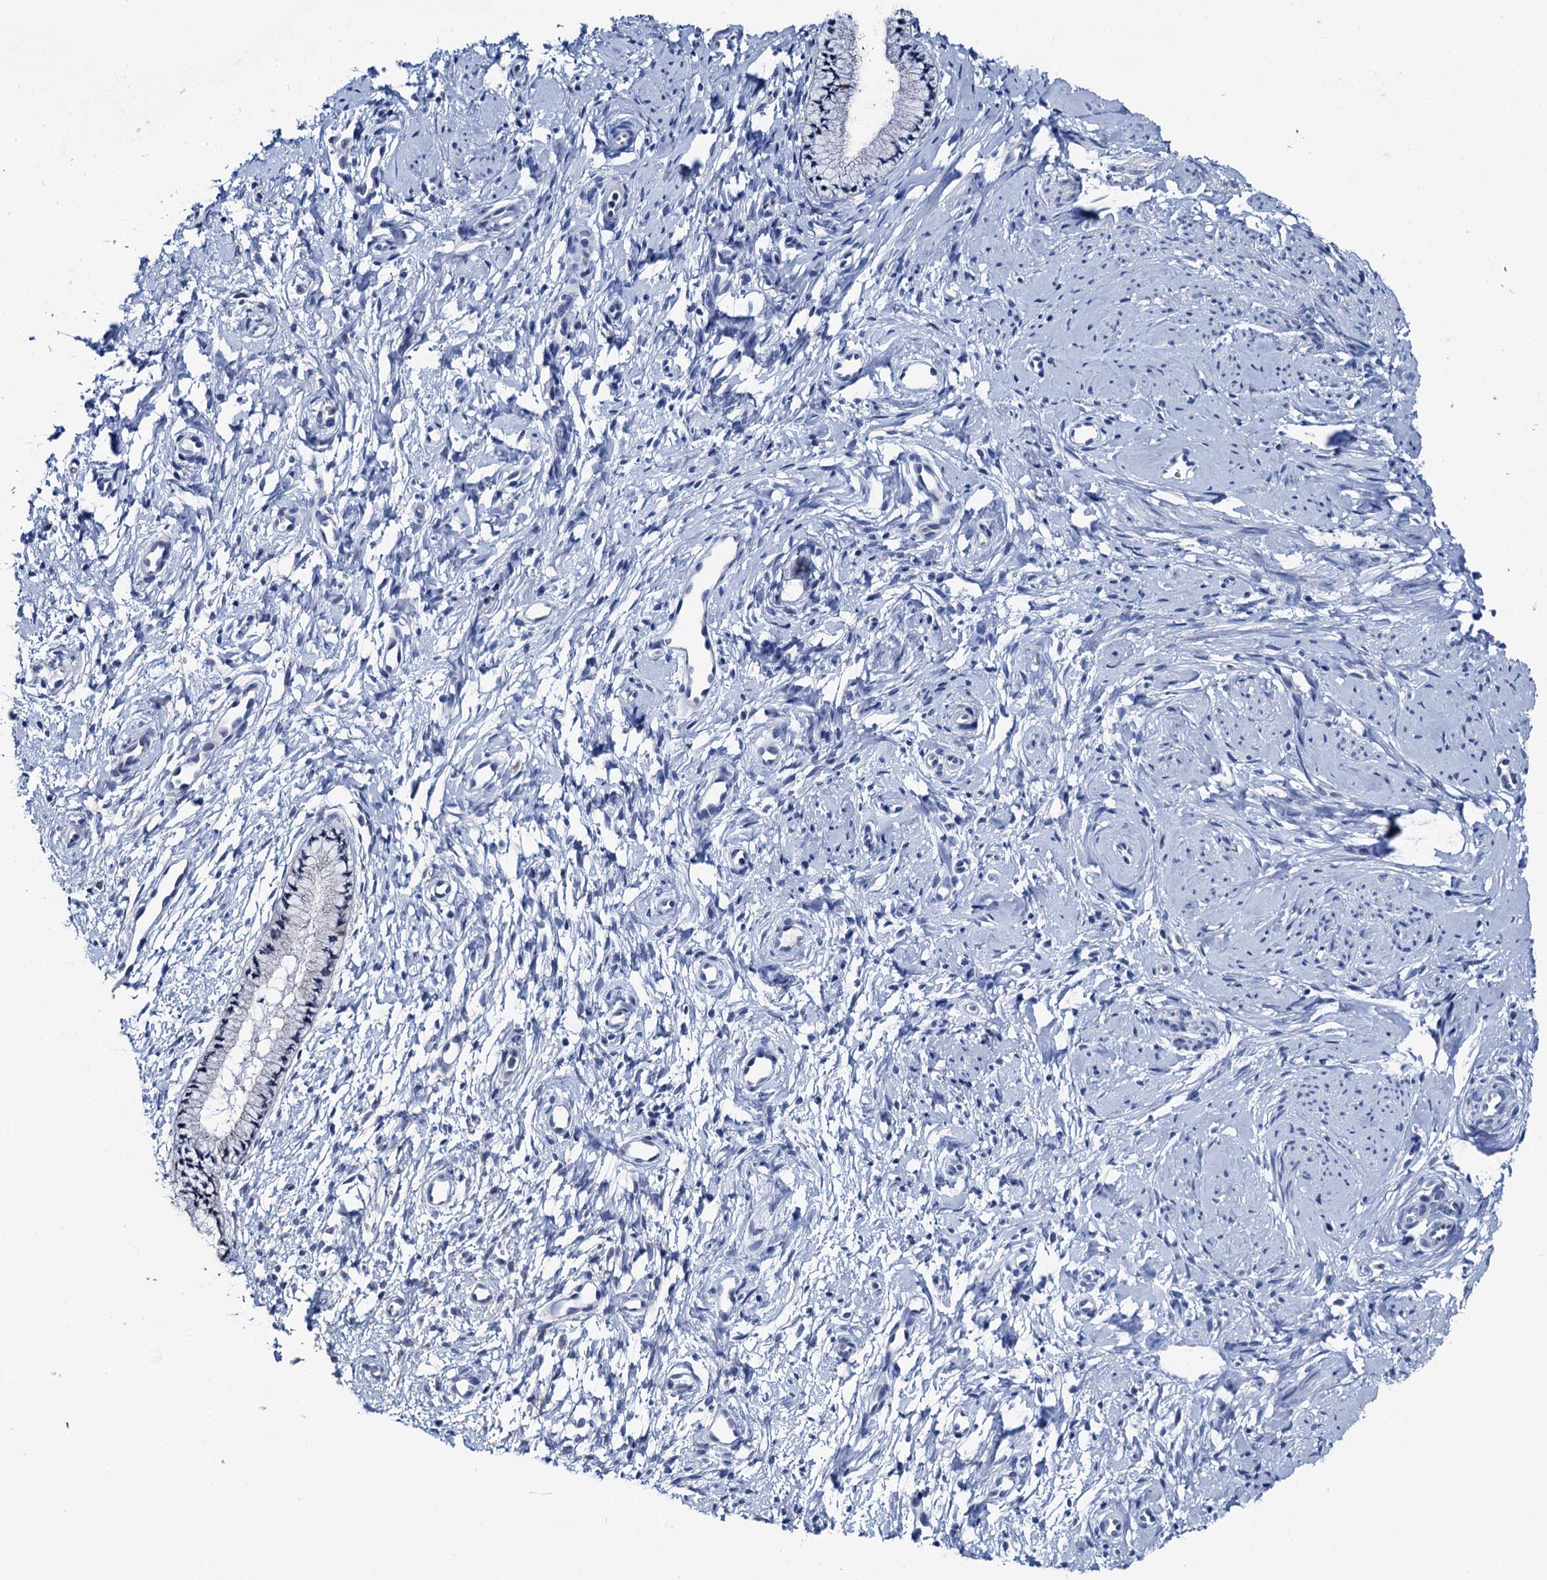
{"staining": {"intensity": "negative", "quantity": "none", "location": "none"}, "tissue": "cervix", "cell_type": "Glandular cells", "image_type": "normal", "snomed": [{"axis": "morphology", "description": "Normal tissue, NOS"}, {"axis": "topography", "description": "Cervix"}], "caption": "Photomicrograph shows no protein positivity in glandular cells of benign cervix.", "gene": "MIOX", "patient": {"sex": "female", "age": 57}}